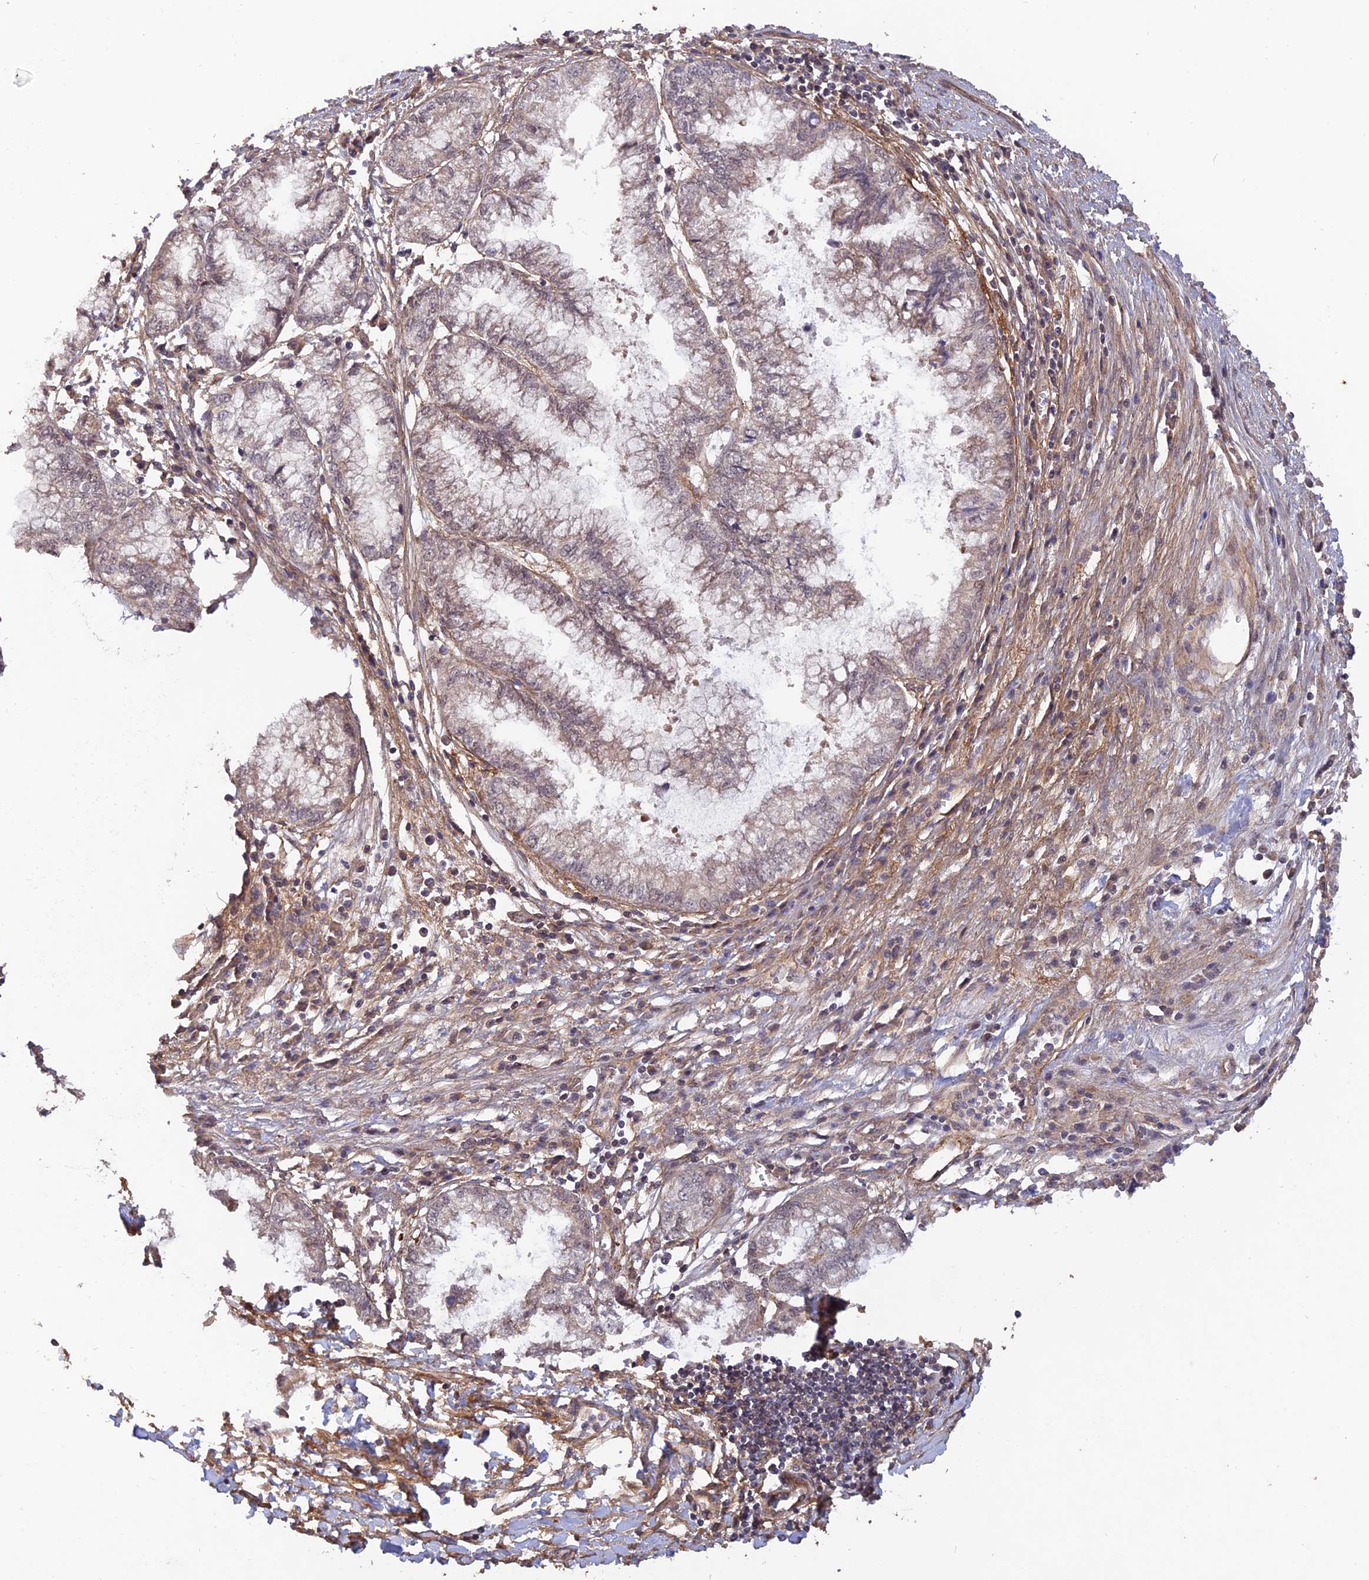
{"staining": {"intensity": "weak", "quantity": "<25%", "location": "cytoplasmic/membranous"}, "tissue": "pancreatic cancer", "cell_type": "Tumor cells", "image_type": "cancer", "snomed": [{"axis": "morphology", "description": "Adenocarcinoma, NOS"}, {"axis": "topography", "description": "Pancreas"}], "caption": "An immunohistochemistry photomicrograph of pancreatic adenocarcinoma is shown. There is no staining in tumor cells of pancreatic adenocarcinoma.", "gene": "PAGR1", "patient": {"sex": "male", "age": 73}}